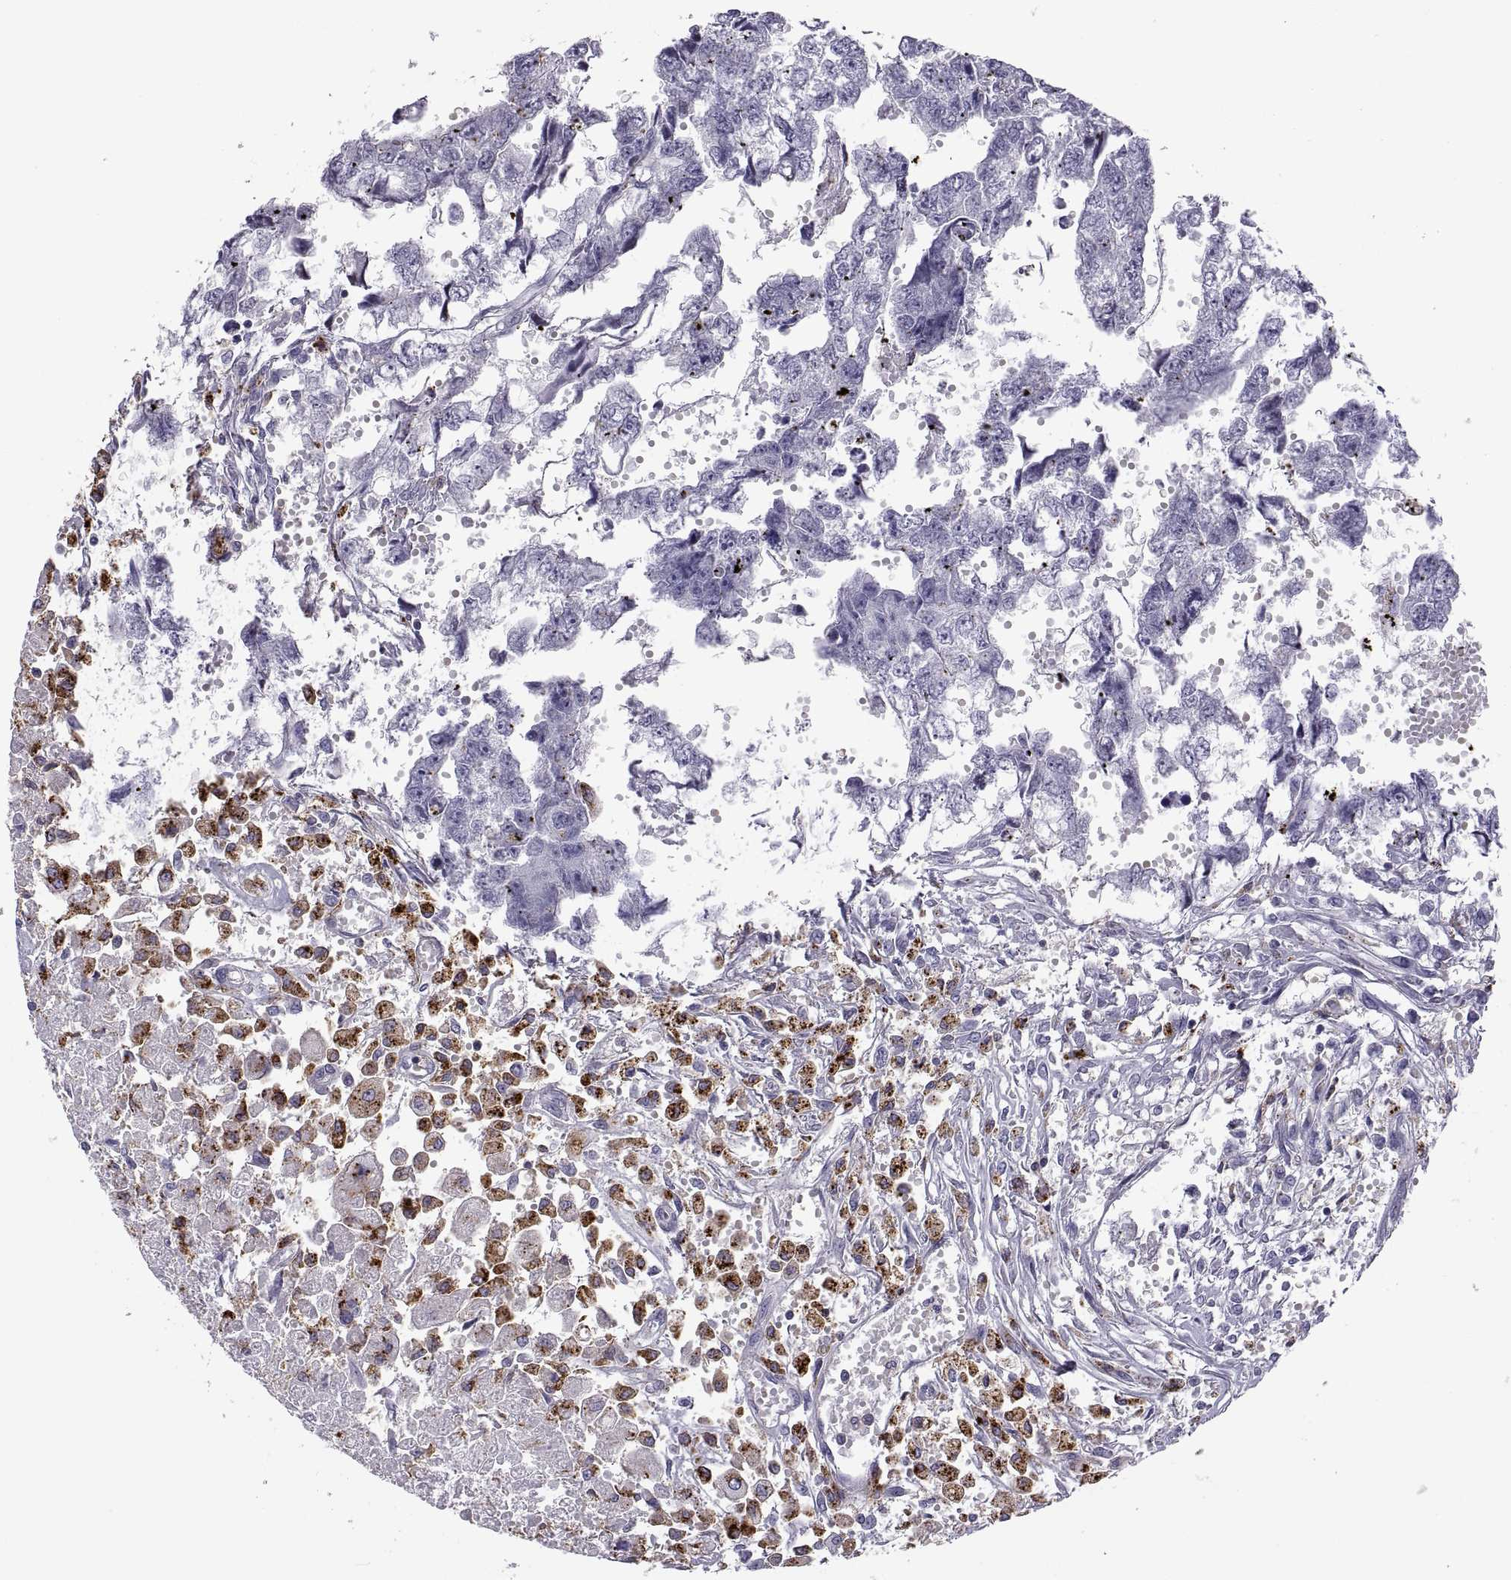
{"staining": {"intensity": "negative", "quantity": "none", "location": "none"}, "tissue": "testis cancer", "cell_type": "Tumor cells", "image_type": "cancer", "snomed": [{"axis": "morphology", "description": "Carcinoma, Embryonal, NOS"}, {"axis": "morphology", "description": "Teratoma, malignant, NOS"}, {"axis": "topography", "description": "Testis"}], "caption": "Immunohistochemistry (IHC) of testis teratoma (malignant) displays no positivity in tumor cells.", "gene": "RGS19", "patient": {"sex": "male", "age": 44}}